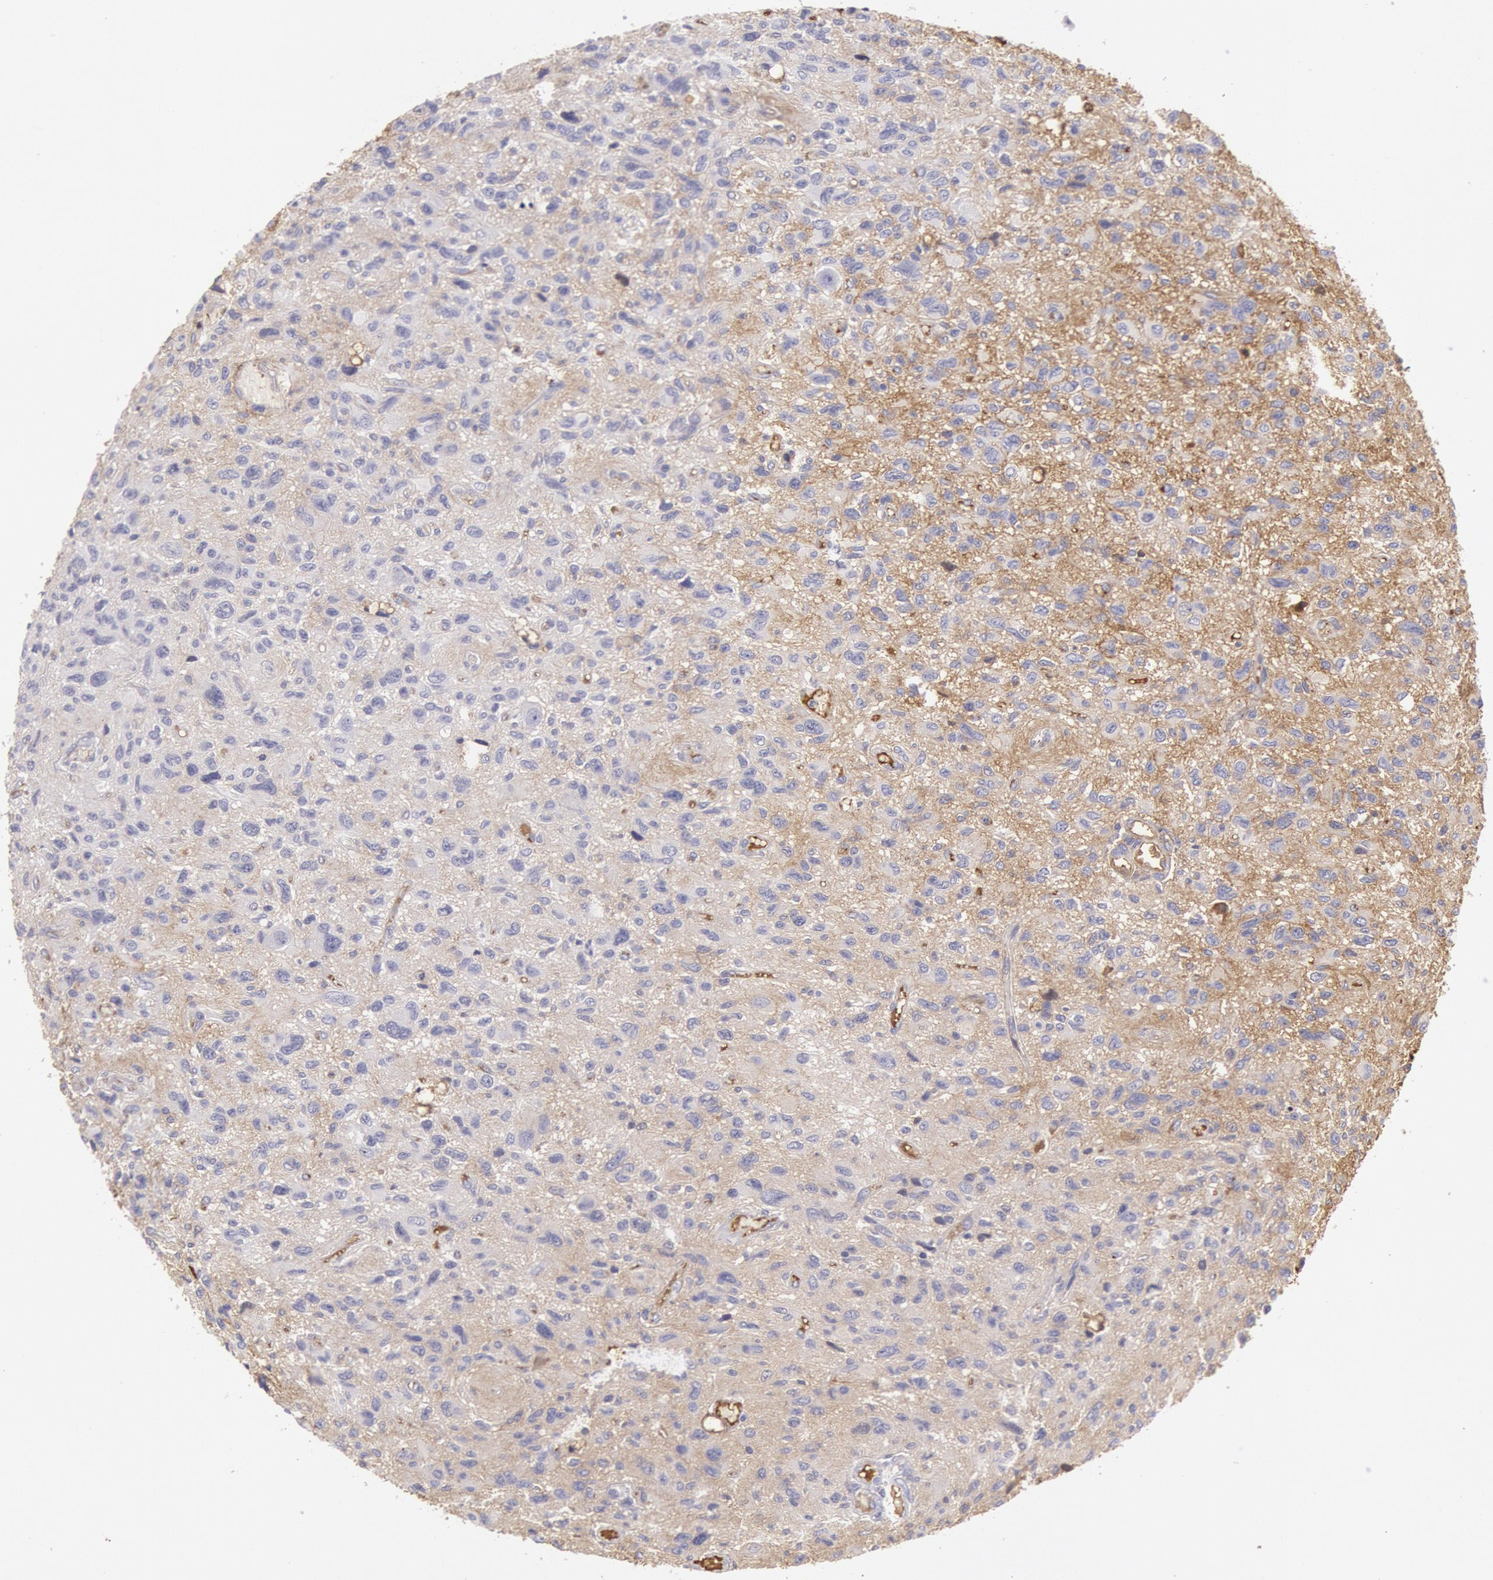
{"staining": {"intensity": "moderate", "quantity": "25%-75%", "location": "cytoplasmic/membranous"}, "tissue": "glioma", "cell_type": "Tumor cells", "image_type": "cancer", "snomed": [{"axis": "morphology", "description": "Glioma, malignant, High grade"}, {"axis": "topography", "description": "Brain"}], "caption": "Protein staining exhibits moderate cytoplasmic/membranous expression in approximately 25%-75% of tumor cells in glioma.", "gene": "IGHG1", "patient": {"sex": "female", "age": 60}}